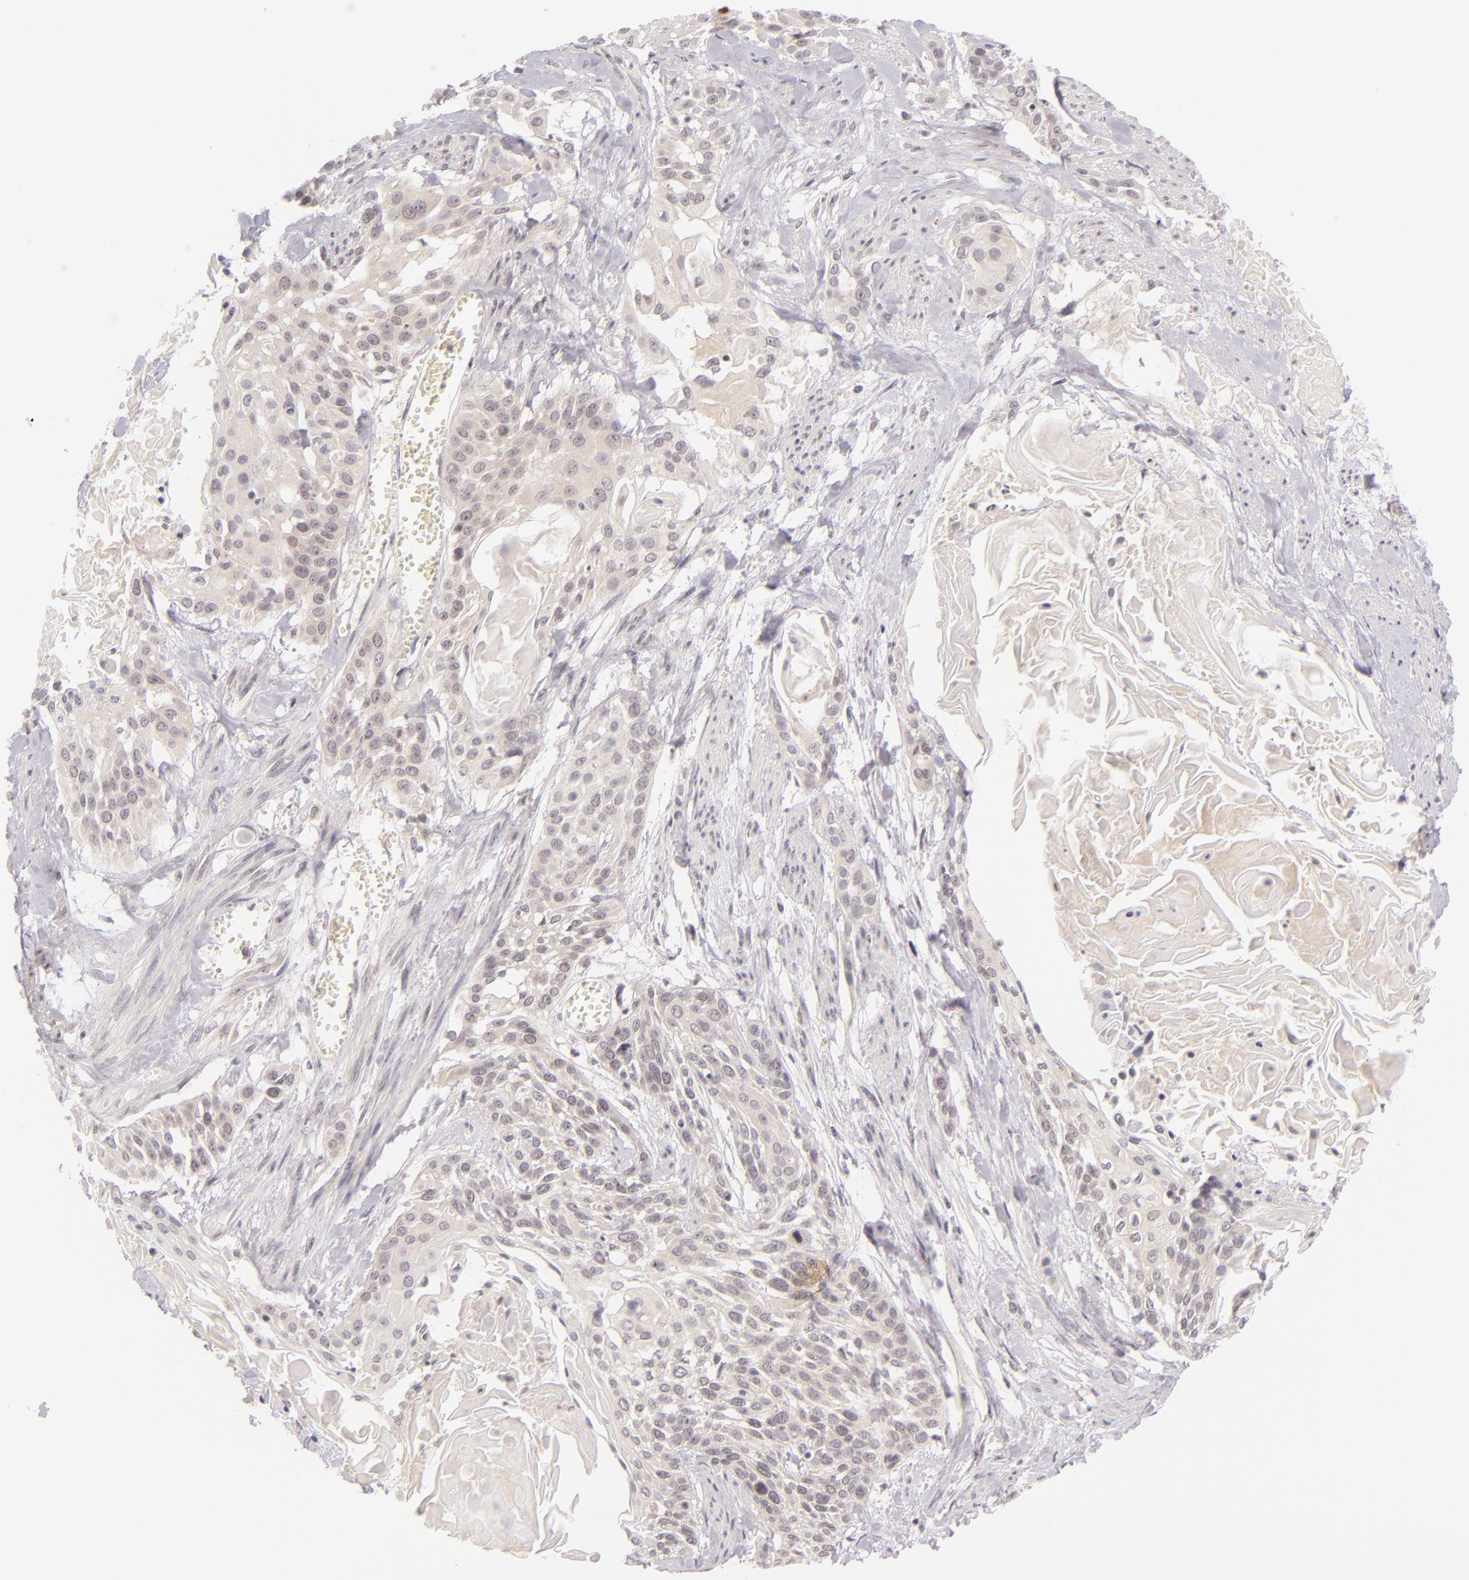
{"staining": {"intensity": "negative", "quantity": "none", "location": "none"}, "tissue": "cervical cancer", "cell_type": "Tumor cells", "image_type": "cancer", "snomed": [{"axis": "morphology", "description": "Squamous cell carcinoma, NOS"}, {"axis": "topography", "description": "Cervix"}], "caption": "High magnification brightfield microscopy of cervical cancer (squamous cell carcinoma) stained with DAB (brown) and counterstained with hematoxylin (blue): tumor cells show no significant expression. Brightfield microscopy of IHC stained with DAB (3,3'-diaminobenzidine) (brown) and hematoxylin (blue), captured at high magnification.", "gene": "CASP8", "patient": {"sex": "female", "age": 57}}